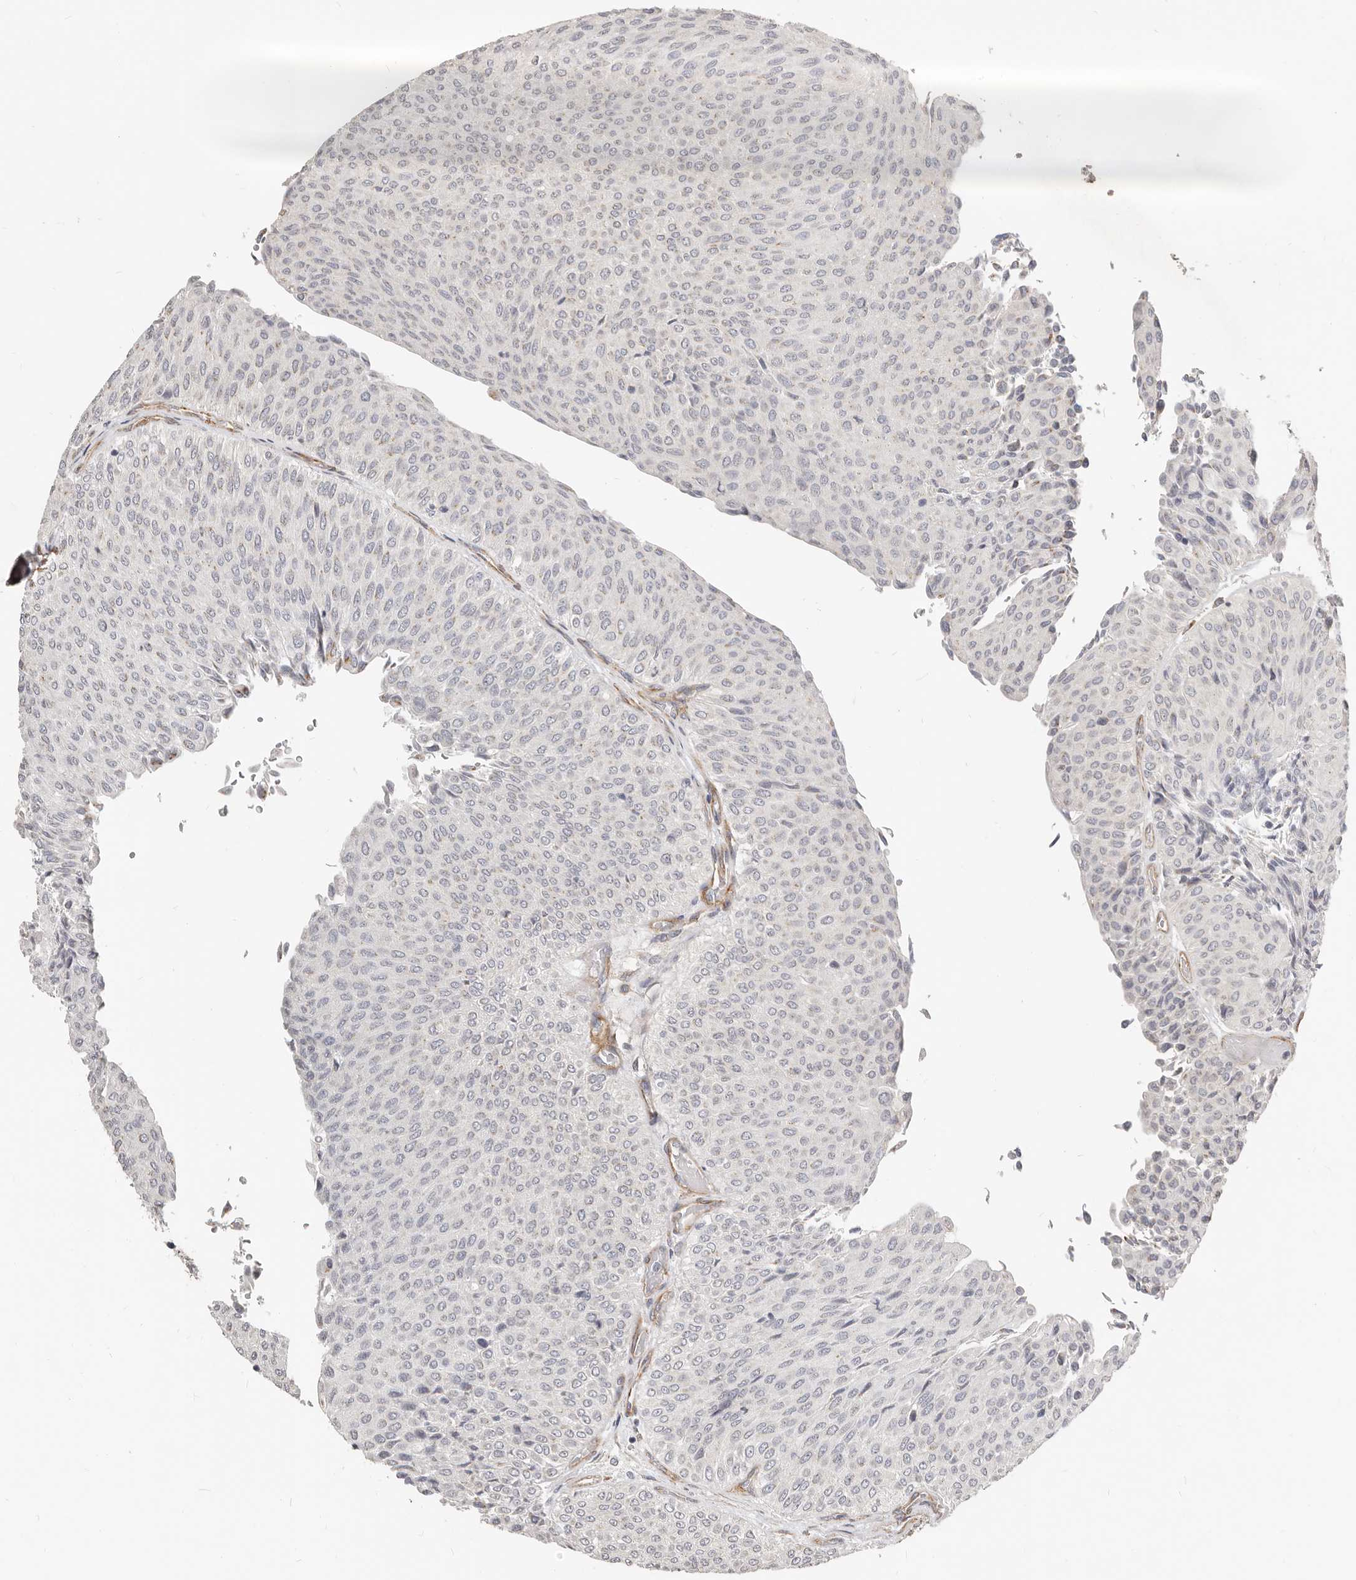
{"staining": {"intensity": "negative", "quantity": "none", "location": "none"}, "tissue": "urothelial cancer", "cell_type": "Tumor cells", "image_type": "cancer", "snomed": [{"axis": "morphology", "description": "Urothelial carcinoma, Low grade"}, {"axis": "topography", "description": "Urinary bladder"}], "caption": "A histopathology image of human low-grade urothelial carcinoma is negative for staining in tumor cells. The staining is performed using DAB brown chromogen with nuclei counter-stained in using hematoxylin.", "gene": "RABAC1", "patient": {"sex": "male", "age": 78}}